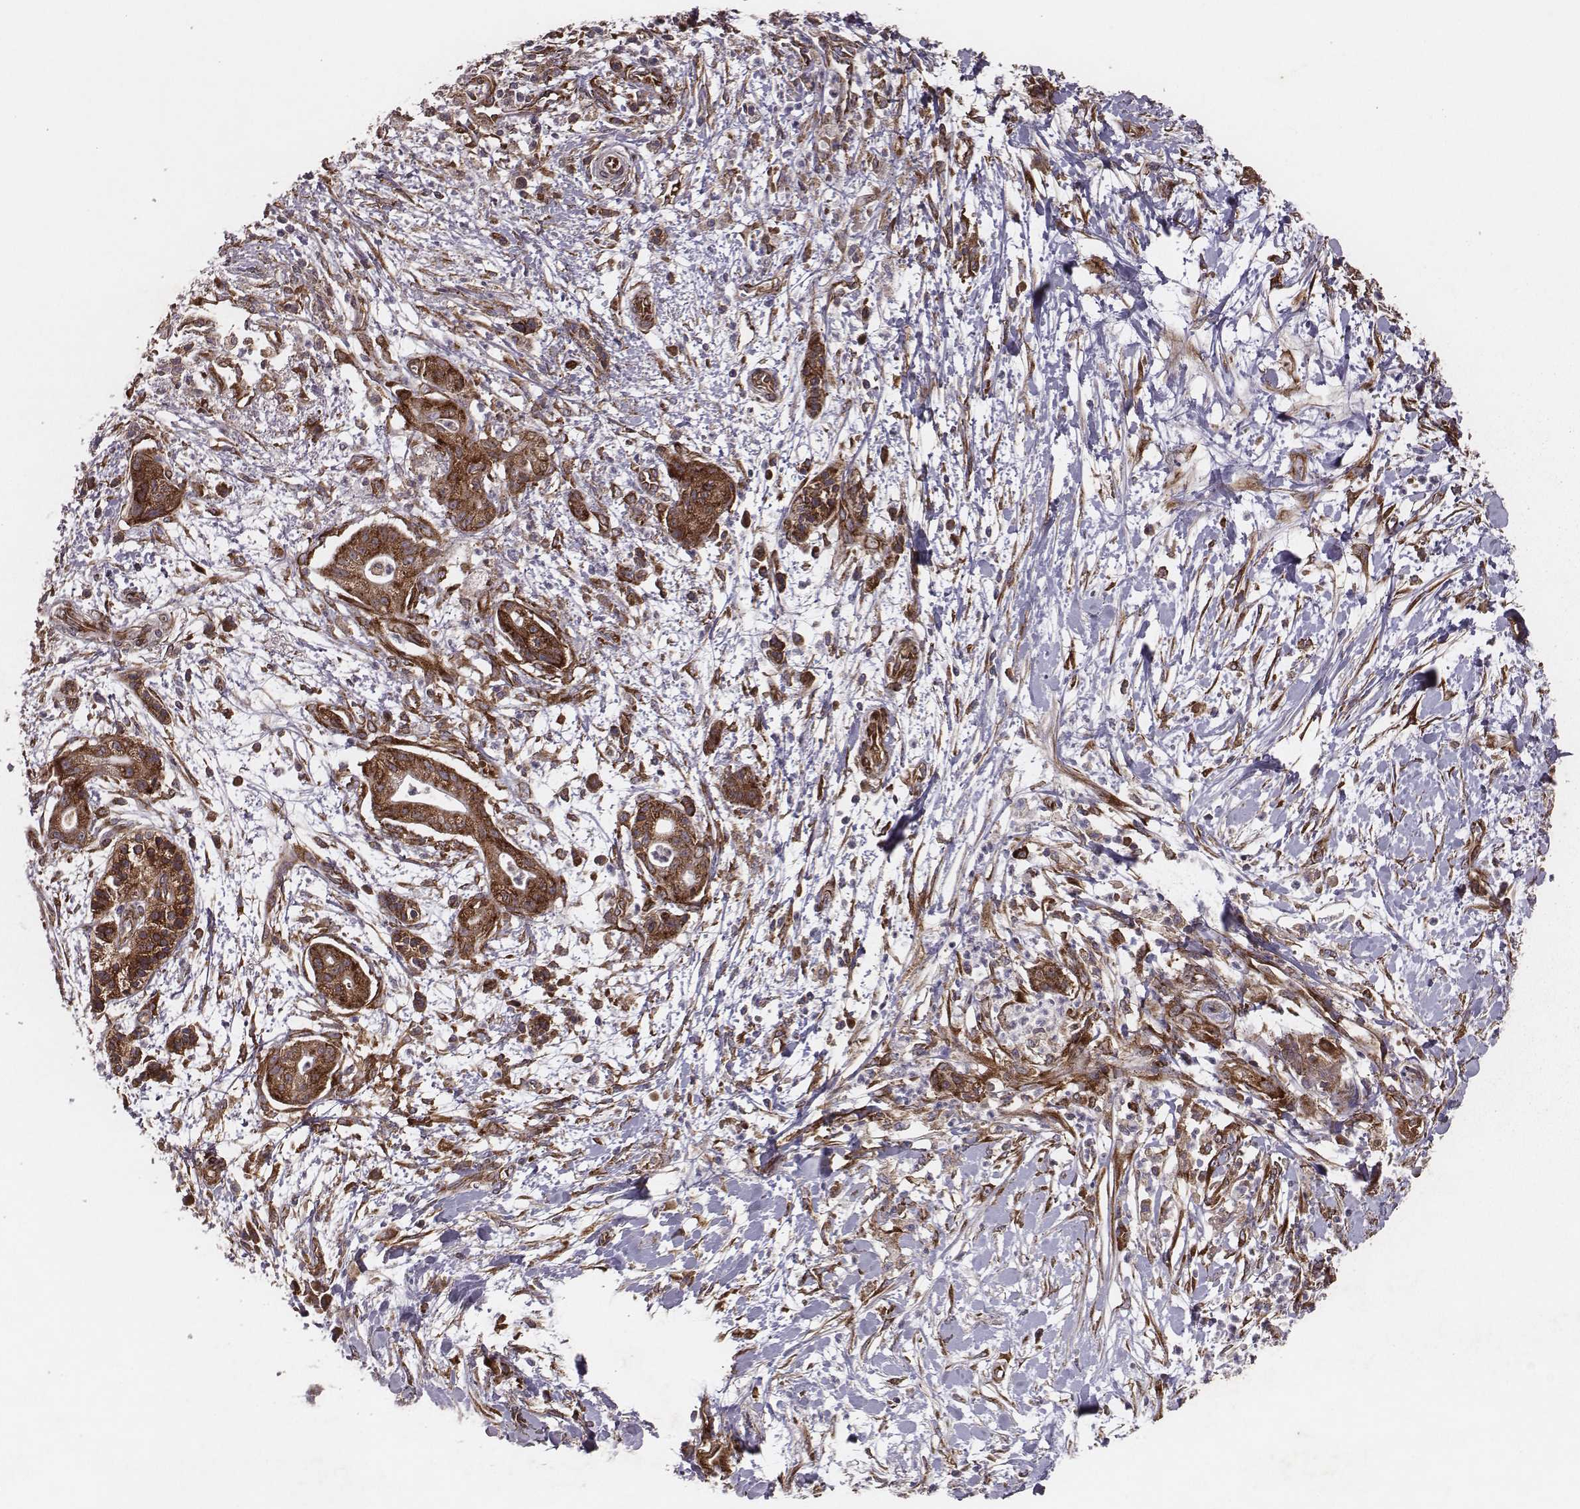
{"staining": {"intensity": "strong", "quantity": ">75%", "location": "cytoplasmic/membranous"}, "tissue": "pancreatic cancer", "cell_type": "Tumor cells", "image_type": "cancer", "snomed": [{"axis": "morphology", "description": "Normal tissue, NOS"}, {"axis": "morphology", "description": "Adenocarcinoma, NOS"}, {"axis": "topography", "description": "Lymph node"}, {"axis": "topography", "description": "Pancreas"}], "caption": "IHC of pancreatic adenocarcinoma demonstrates high levels of strong cytoplasmic/membranous staining in about >75% of tumor cells. (DAB (3,3'-diaminobenzidine) IHC, brown staining for protein, blue staining for nuclei).", "gene": "TXLNA", "patient": {"sex": "female", "age": 58}}